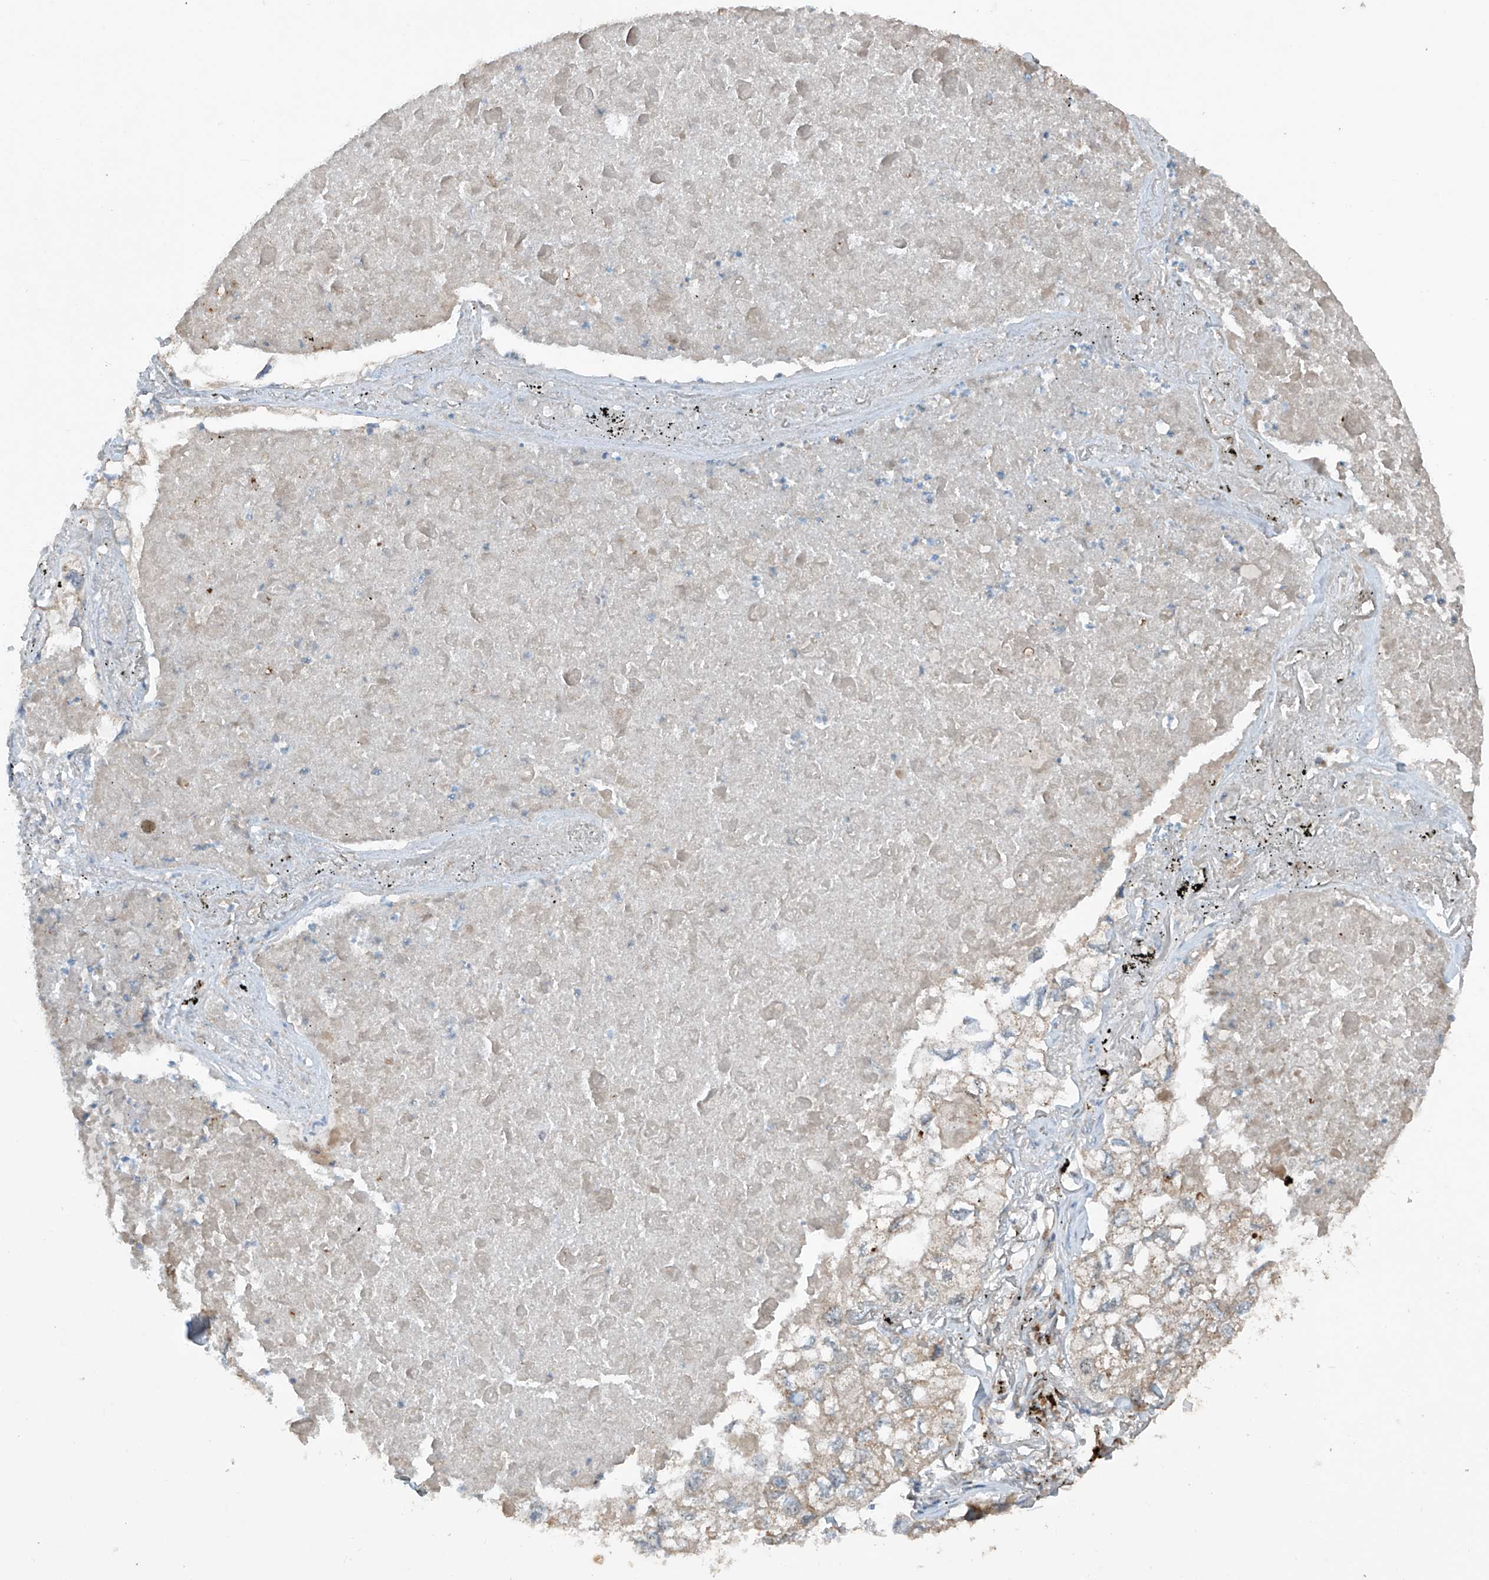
{"staining": {"intensity": "negative", "quantity": "none", "location": "none"}, "tissue": "lung cancer", "cell_type": "Tumor cells", "image_type": "cancer", "snomed": [{"axis": "morphology", "description": "Adenocarcinoma, NOS"}, {"axis": "topography", "description": "Lung"}], "caption": "An image of adenocarcinoma (lung) stained for a protein demonstrates no brown staining in tumor cells.", "gene": "SAMD3", "patient": {"sex": "male", "age": 65}}